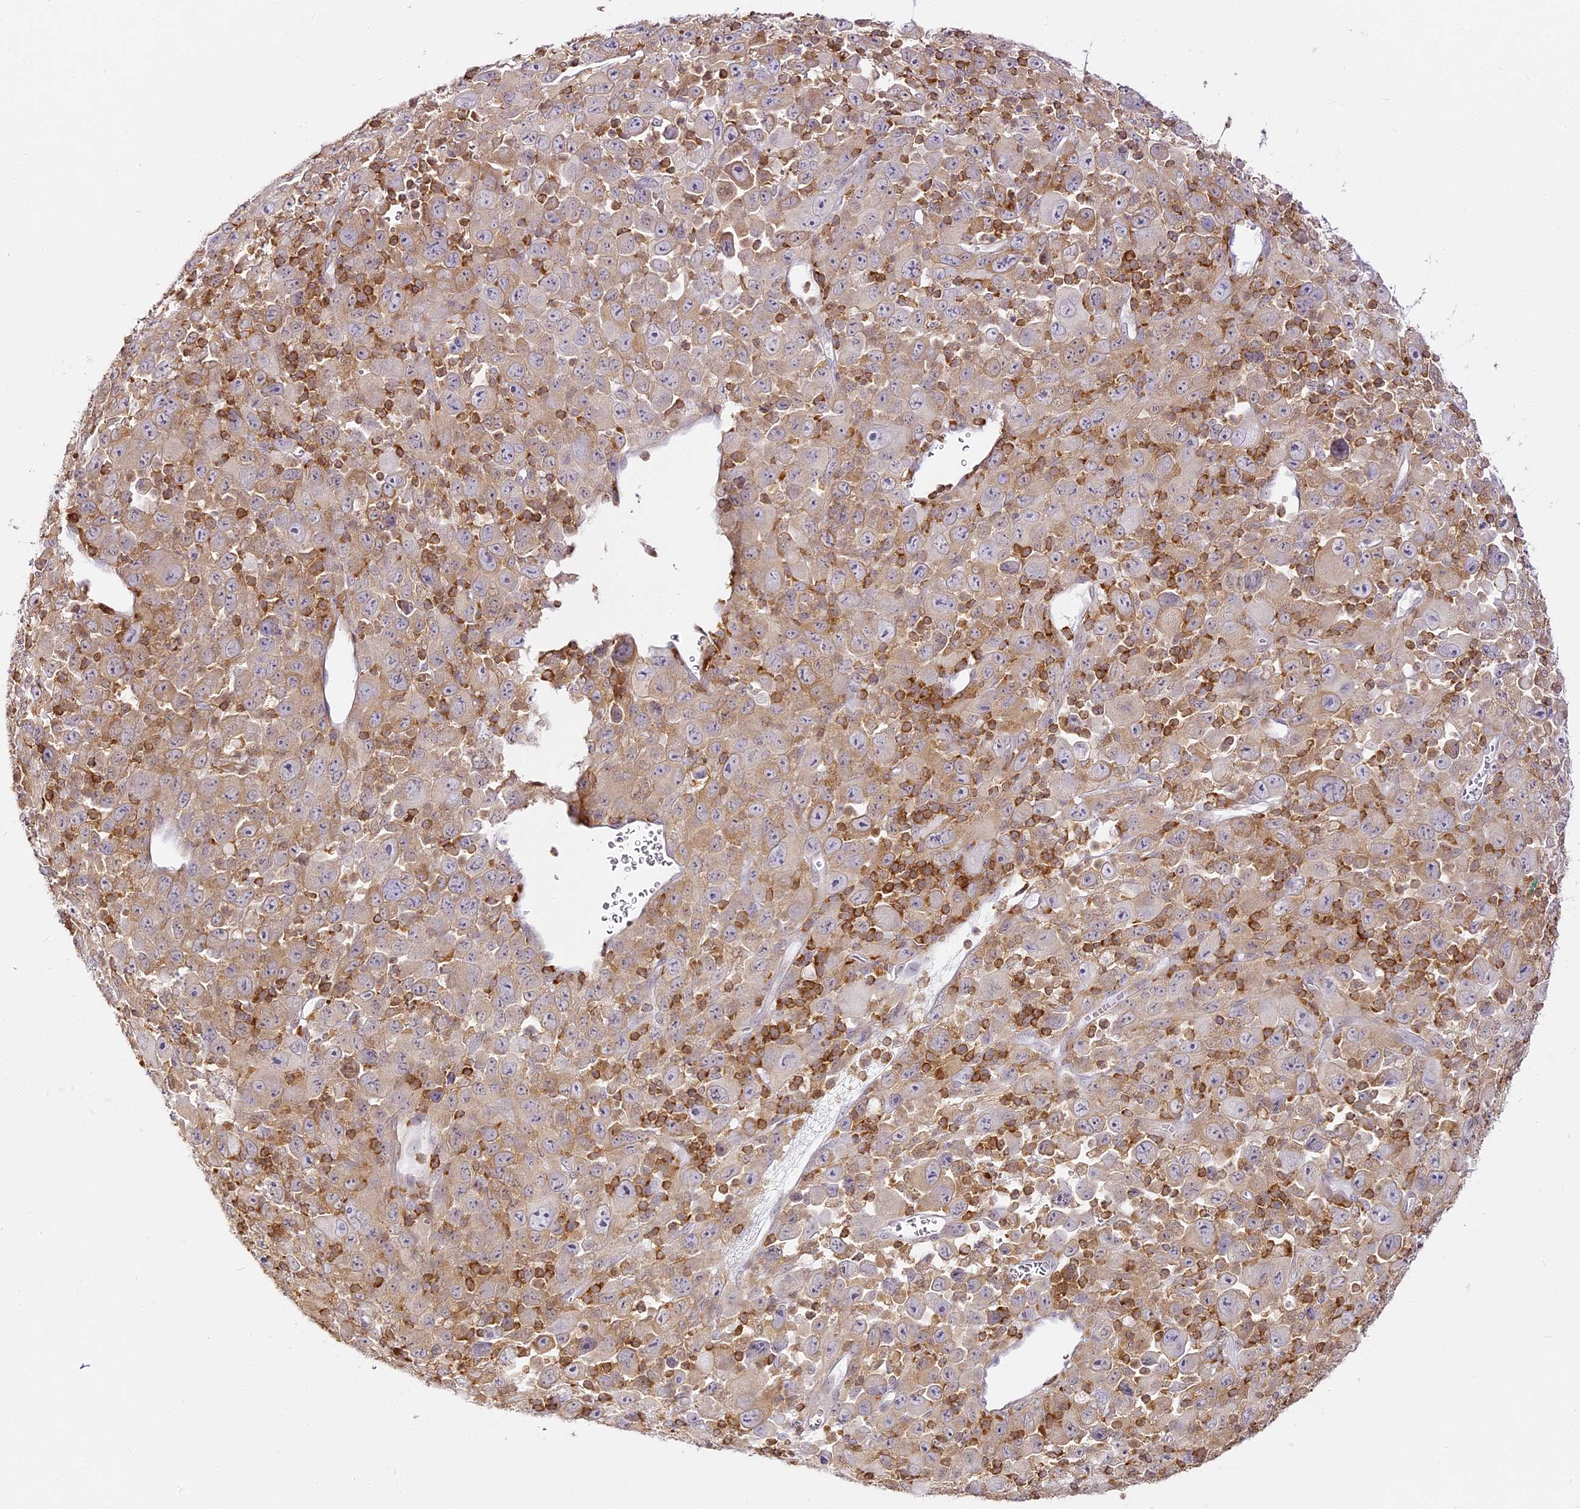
{"staining": {"intensity": "moderate", "quantity": "<25%", "location": "cytoplasmic/membranous"}, "tissue": "melanoma", "cell_type": "Tumor cells", "image_type": "cancer", "snomed": [{"axis": "morphology", "description": "Malignant melanoma, Metastatic site"}, {"axis": "topography", "description": "Skin"}], "caption": "Immunohistochemistry (IHC) histopathology image of neoplastic tissue: human malignant melanoma (metastatic site) stained using immunohistochemistry (IHC) shows low levels of moderate protein expression localized specifically in the cytoplasmic/membranous of tumor cells, appearing as a cytoplasmic/membranous brown color.", "gene": "DOCK2", "patient": {"sex": "female", "age": 56}}